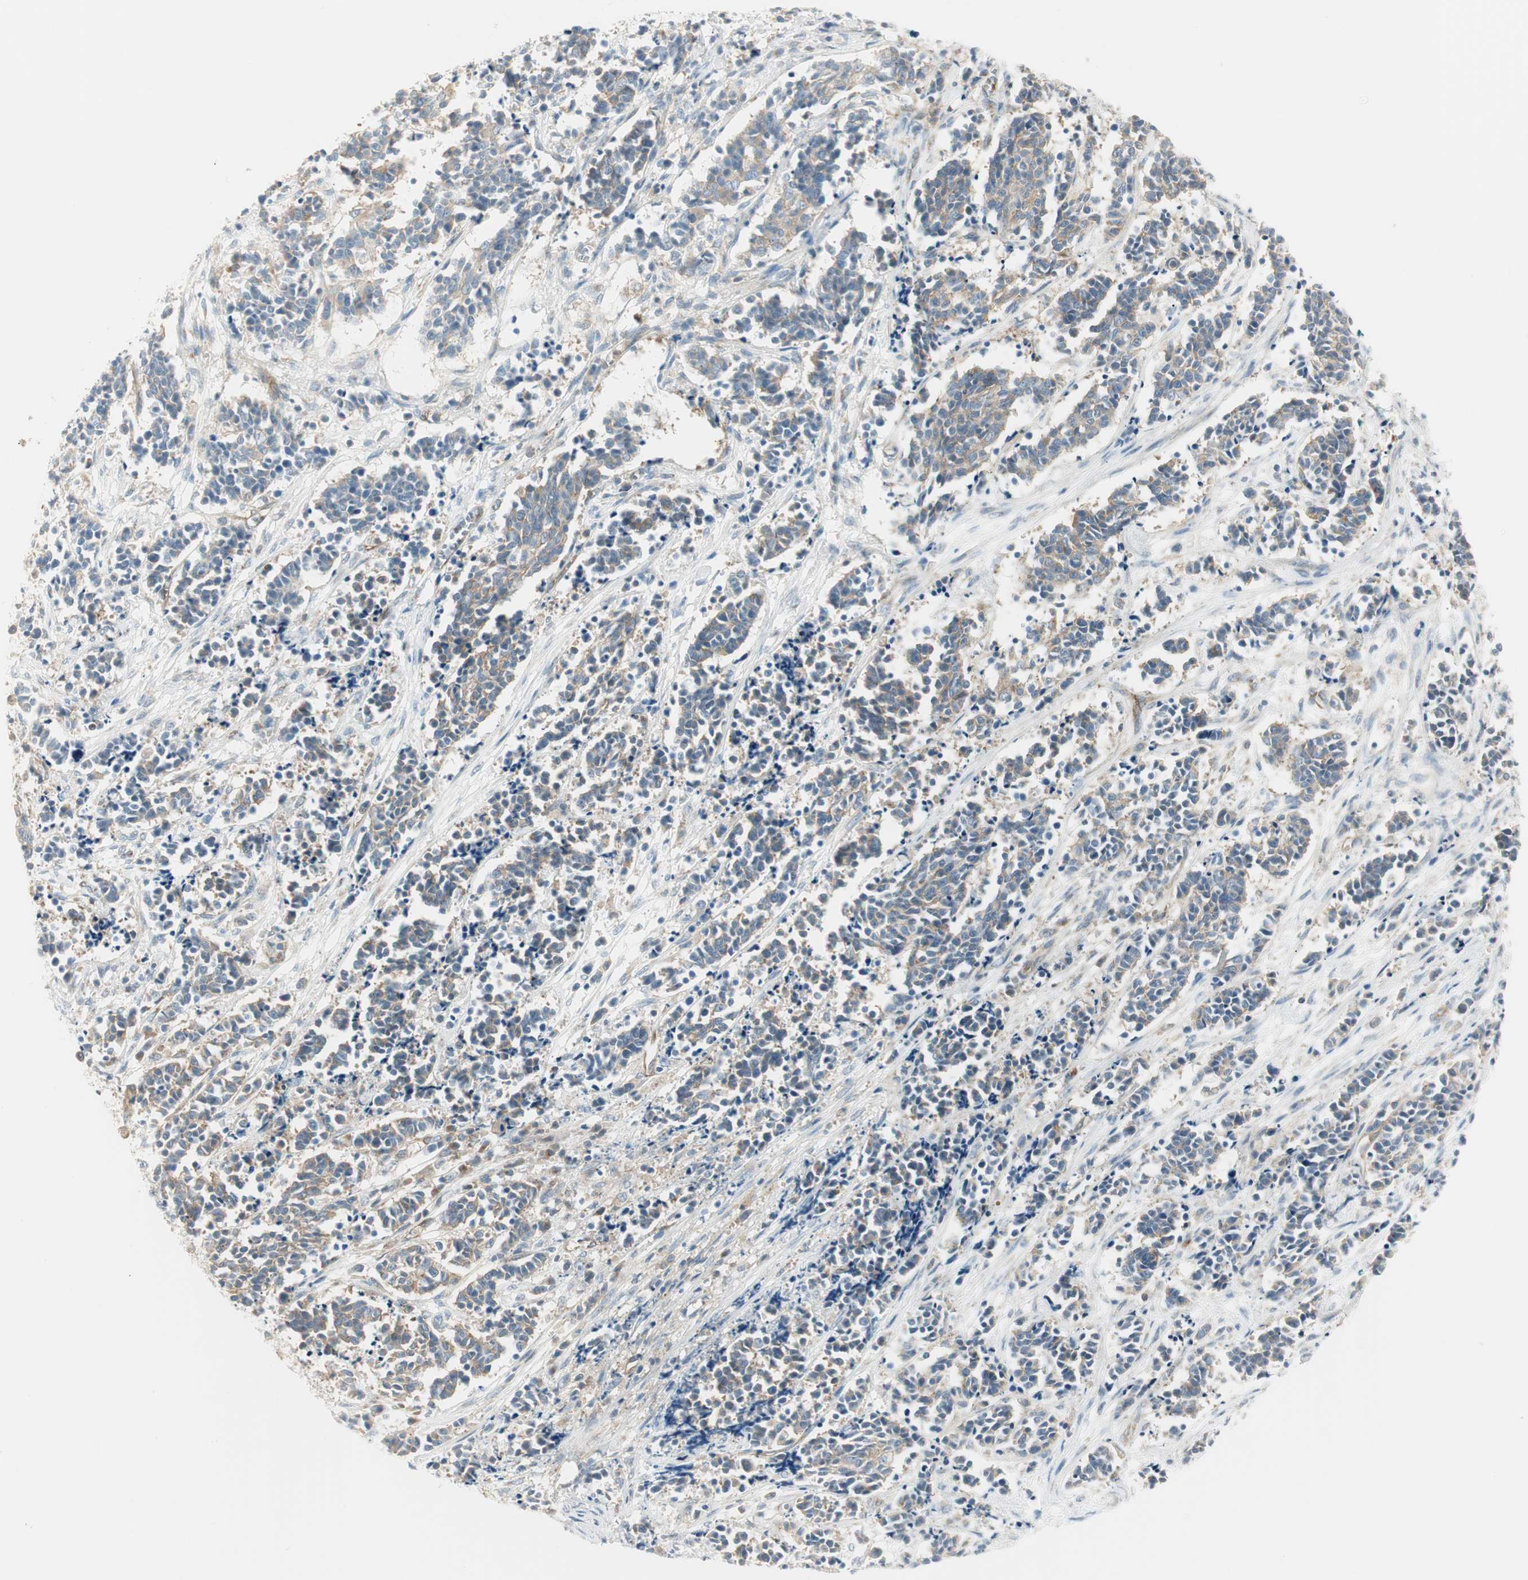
{"staining": {"intensity": "weak", "quantity": ">75%", "location": "cytoplasmic/membranous"}, "tissue": "cervical cancer", "cell_type": "Tumor cells", "image_type": "cancer", "snomed": [{"axis": "morphology", "description": "Squamous cell carcinoma, NOS"}, {"axis": "topography", "description": "Cervix"}], "caption": "IHC of cervical squamous cell carcinoma demonstrates low levels of weak cytoplasmic/membranous positivity in approximately >75% of tumor cells.", "gene": "AGFG1", "patient": {"sex": "female", "age": 35}}